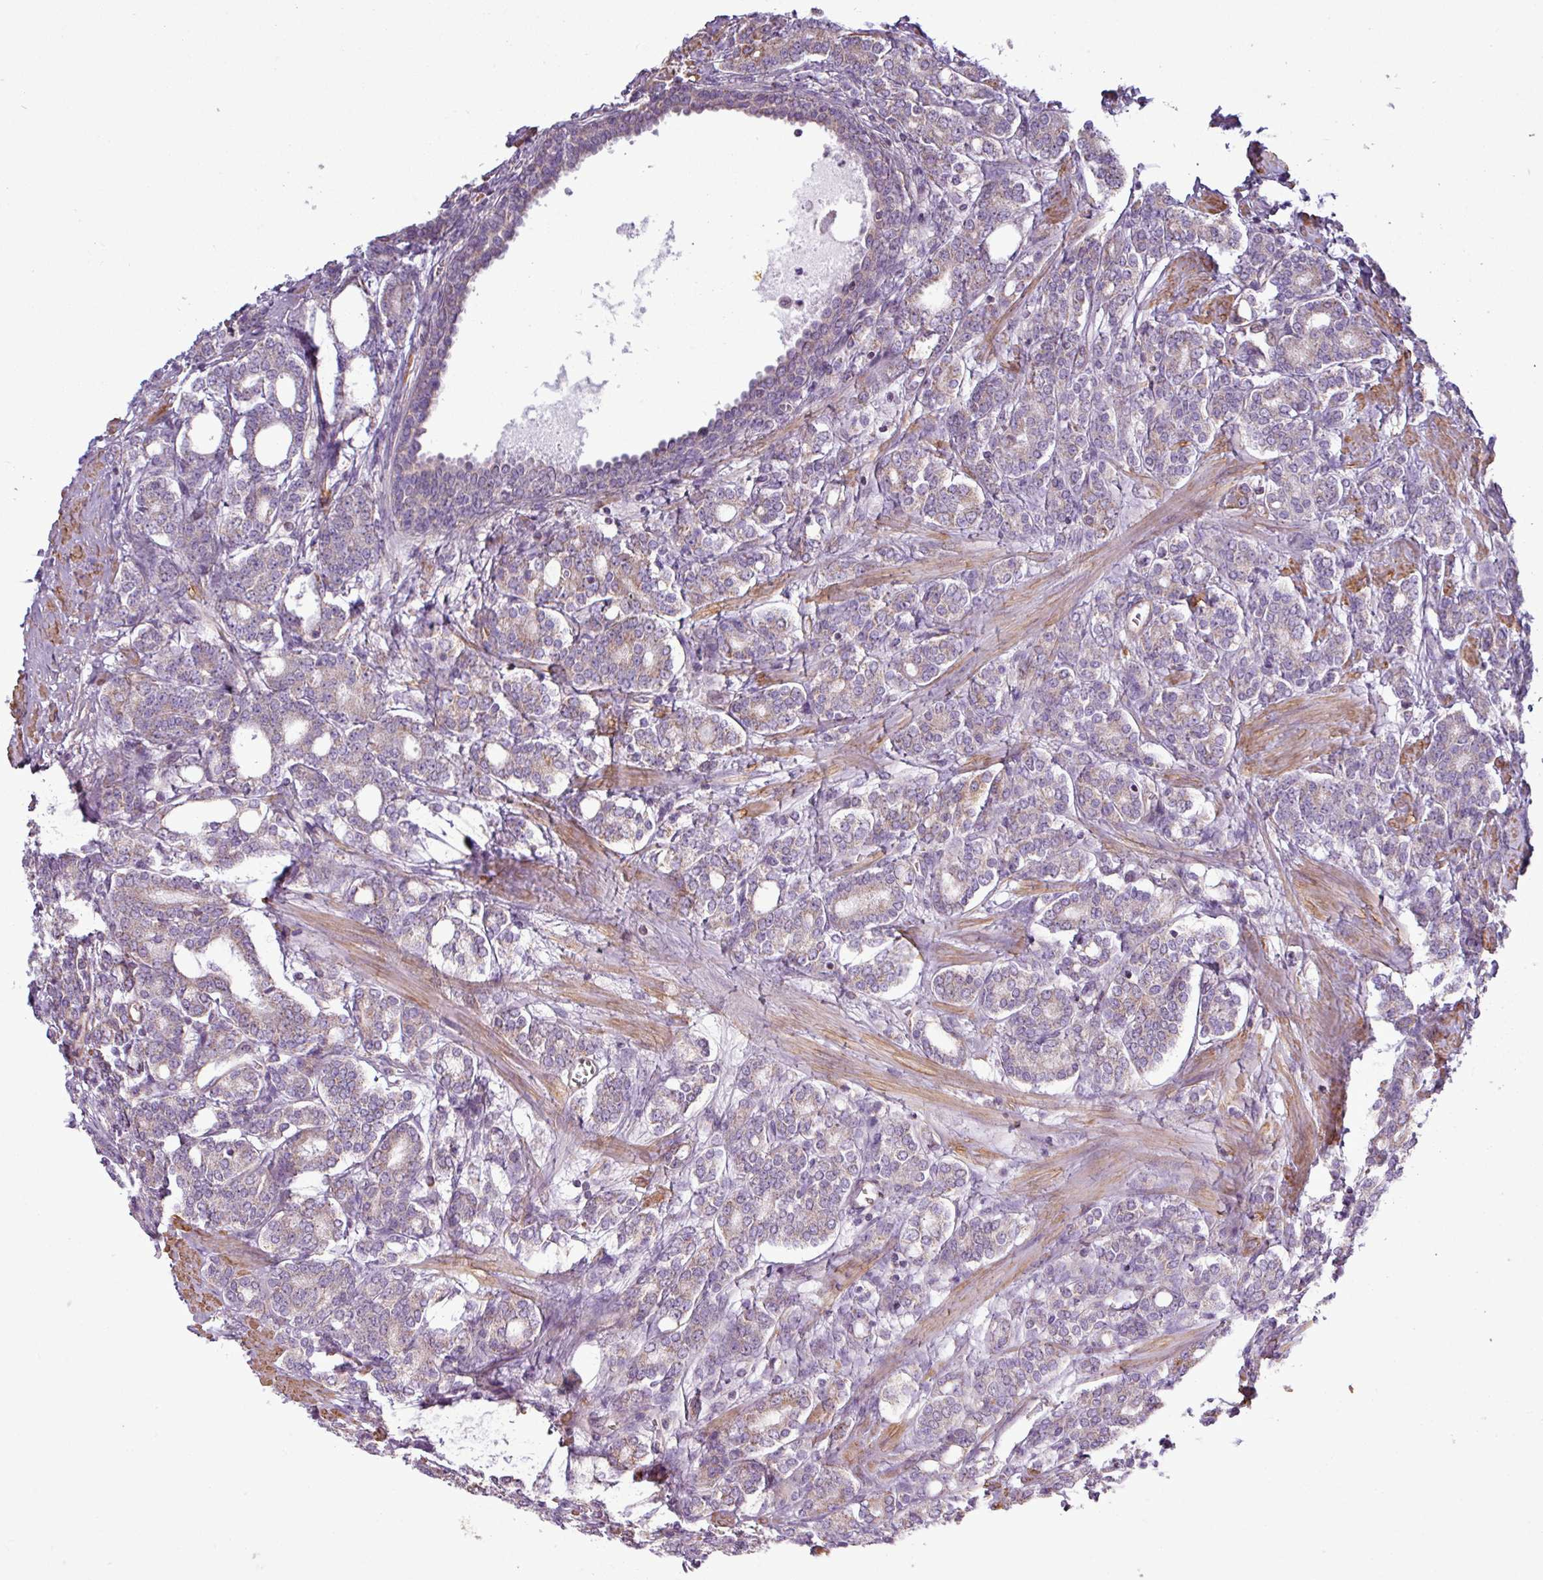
{"staining": {"intensity": "weak", "quantity": "<25%", "location": "cytoplasmic/membranous"}, "tissue": "prostate cancer", "cell_type": "Tumor cells", "image_type": "cancer", "snomed": [{"axis": "morphology", "description": "Adenocarcinoma, High grade"}, {"axis": "topography", "description": "Prostate"}], "caption": "Prostate cancer (high-grade adenocarcinoma) was stained to show a protein in brown. There is no significant positivity in tumor cells. Brightfield microscopy of immunohistochemistry stained with DAB (3,3'-diaminobenzidine) (brown) and hematoxylin (blue), captured at high magnification.", "gene": "BTN2A2", "patient": {"sex": "male", "age": 62}}